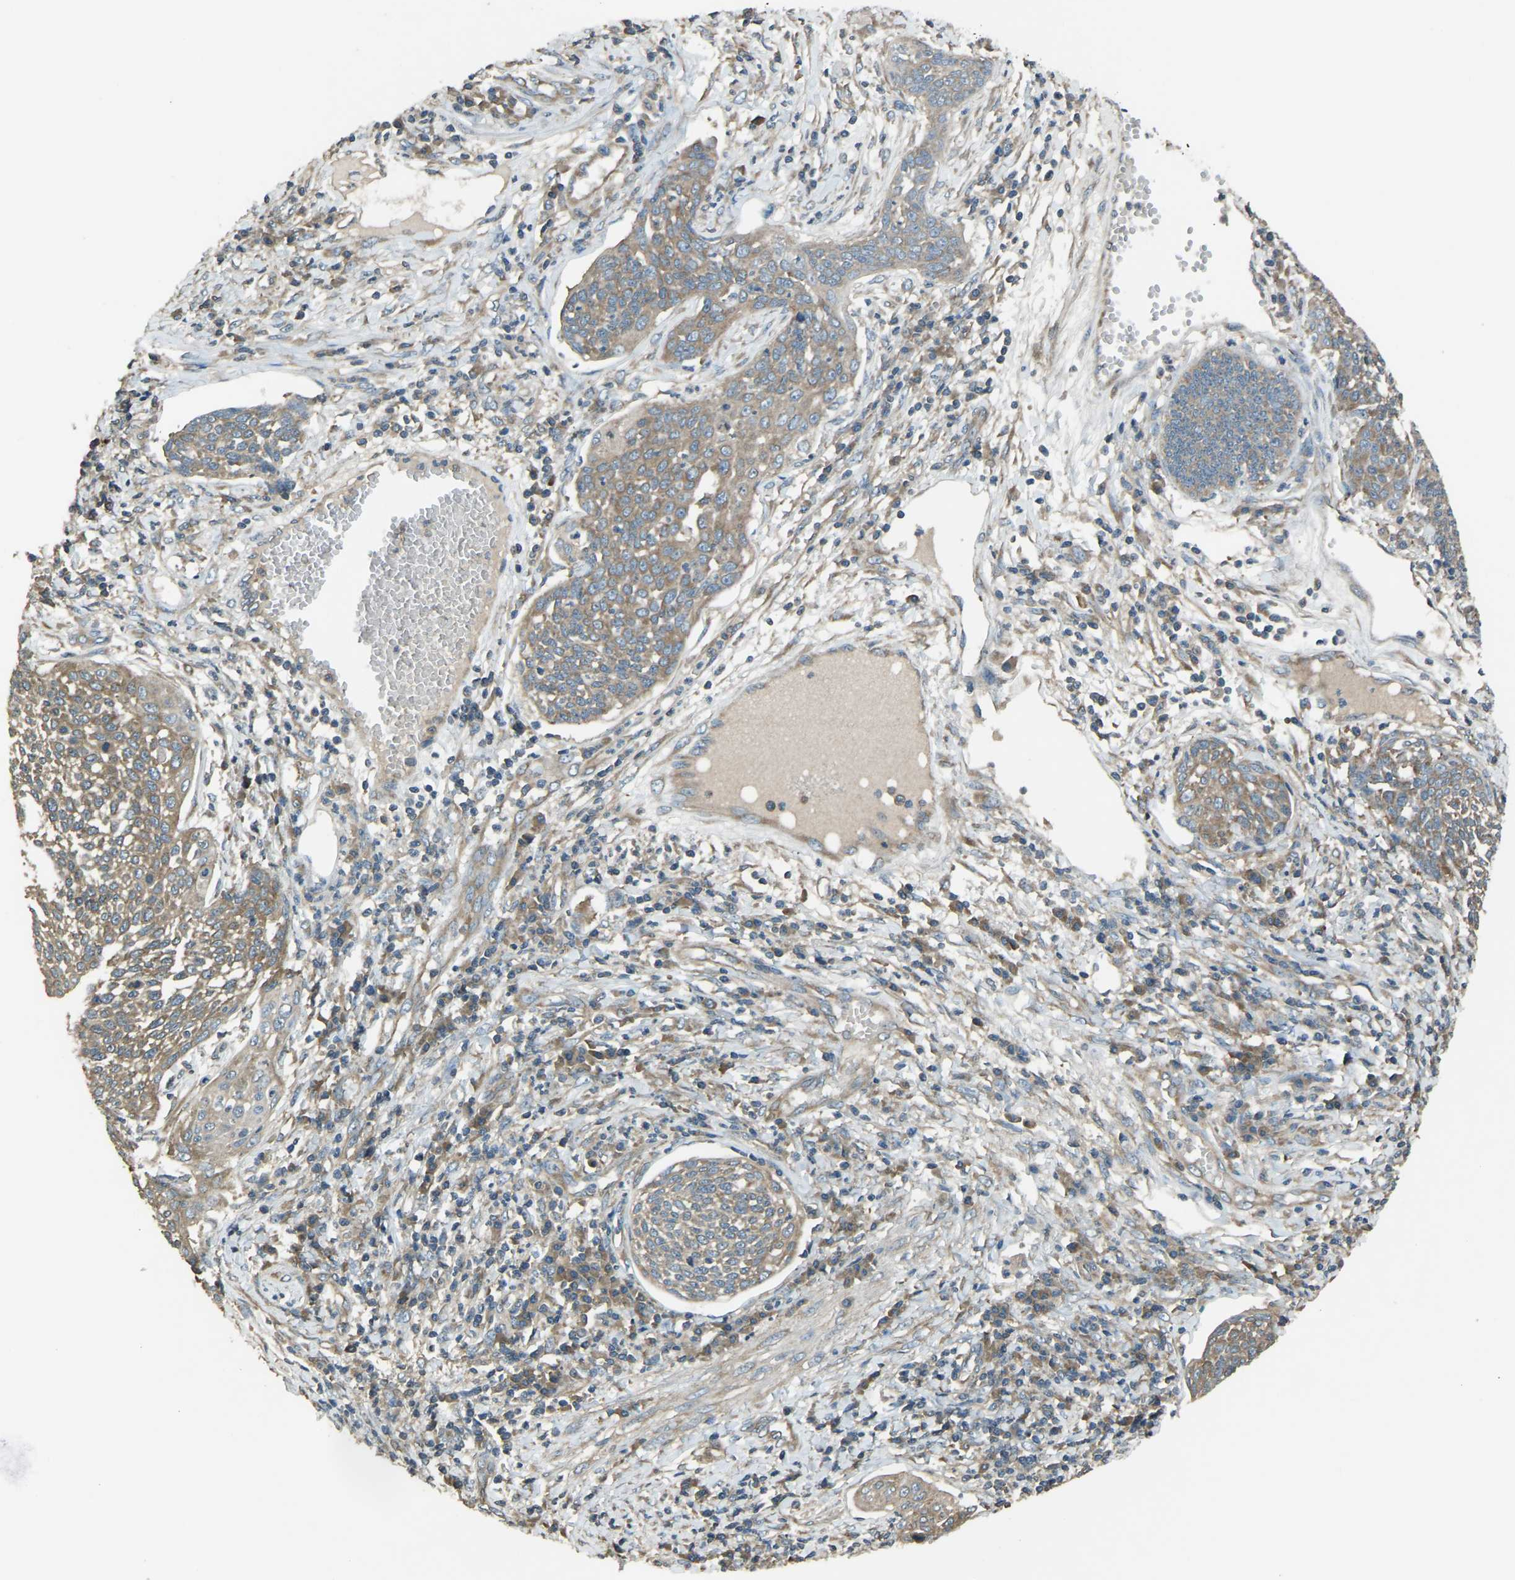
{"staining": {"intensity": "moderate", "quantity": ">75%", "location": "cytoplasmic/membranous"}, "tissue": "cervical cancer", "cell_type": "Tumor cells", "image_type": "cancer", "snomed": [{"axis": "morphology", "description": "Squamous cell carcinoma, NOS"}, {"axis": "topography", "description": "Cervix"}], "caption": "Immunohistochemical staining of human cervical squamous cell carcinoma displays moderate cytoplasmic/membranous protein positivity in approximately >75% of tumor cells.", "gene": "AIMP1", "patient": {"sex": "female", "age": 34}}